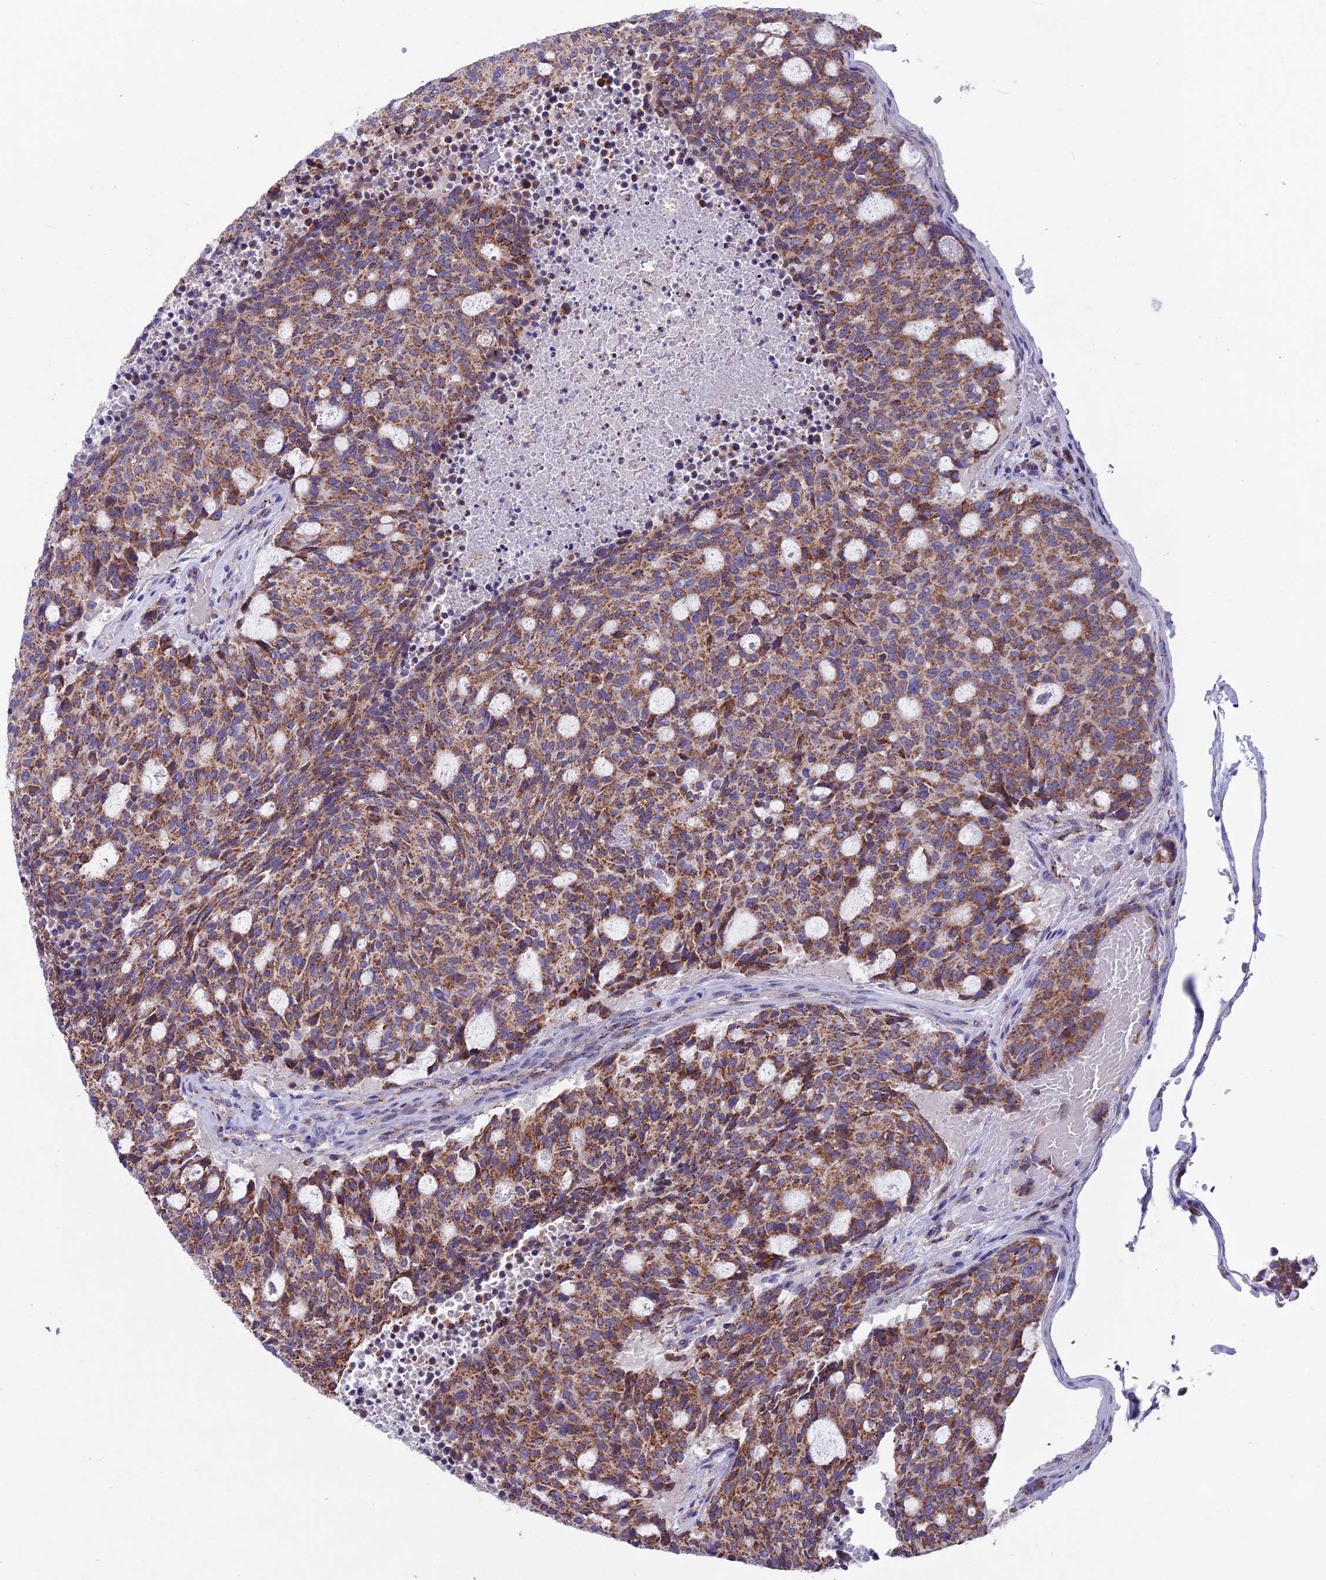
{"staining": {"intensity": "moderate", "quantity": ">75%", "location": "cytoplasmic/membranous"}, "tissue": "carcinoid", "cell_type": "Tumor cells", "image_type": "cancer", "snomed": [{"axis": "morphology", "description": "Carcinoid, malignant, NOS"}, {"axis": "topography", "description": "Pancreas"}], "caption": "Immunohistochemical staining of carcinoid reveals medium levels of moderate cytoplasmic/membranous protein staining in approximately >75% of tumor cells.", "gene": "CS", "patient": {"sex": "female", "age": 54}}